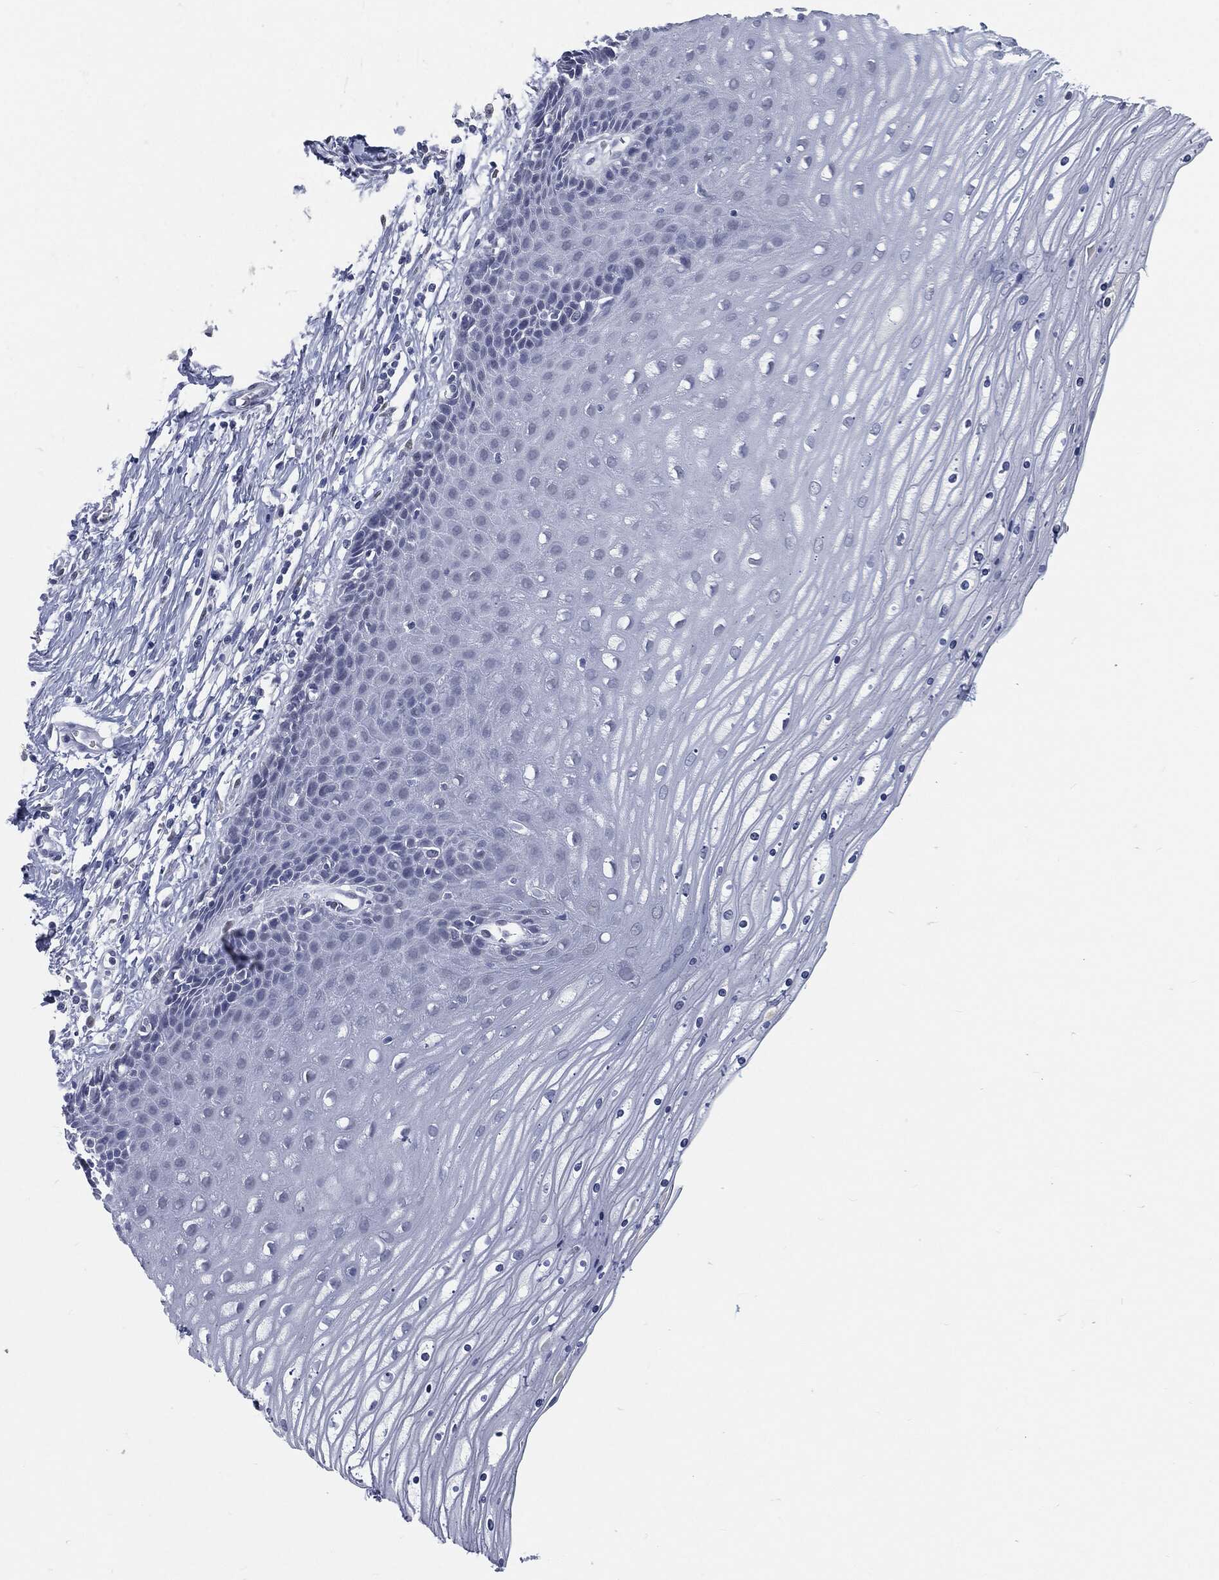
{"staining": {"intensity": "strong", "quantity": ">75%", "location": "cytoplasmic/membranous"}, "tissue": "cervix", "cell_type": "Glandular cells", "image_type": "normal", "snomed": [{"axis": "morphology", "description": "Normal tissue, NOS"}, {"axis": "topography", "description": "Cervix"}], "caption": "Immunohistochemical staining of benign human cervix reveals strong cytoplasmic/membranous protein staining in approximately >75% of glandular cells.", "gene": "PROM1", "patient": {"sex": "female", "age": 35}}